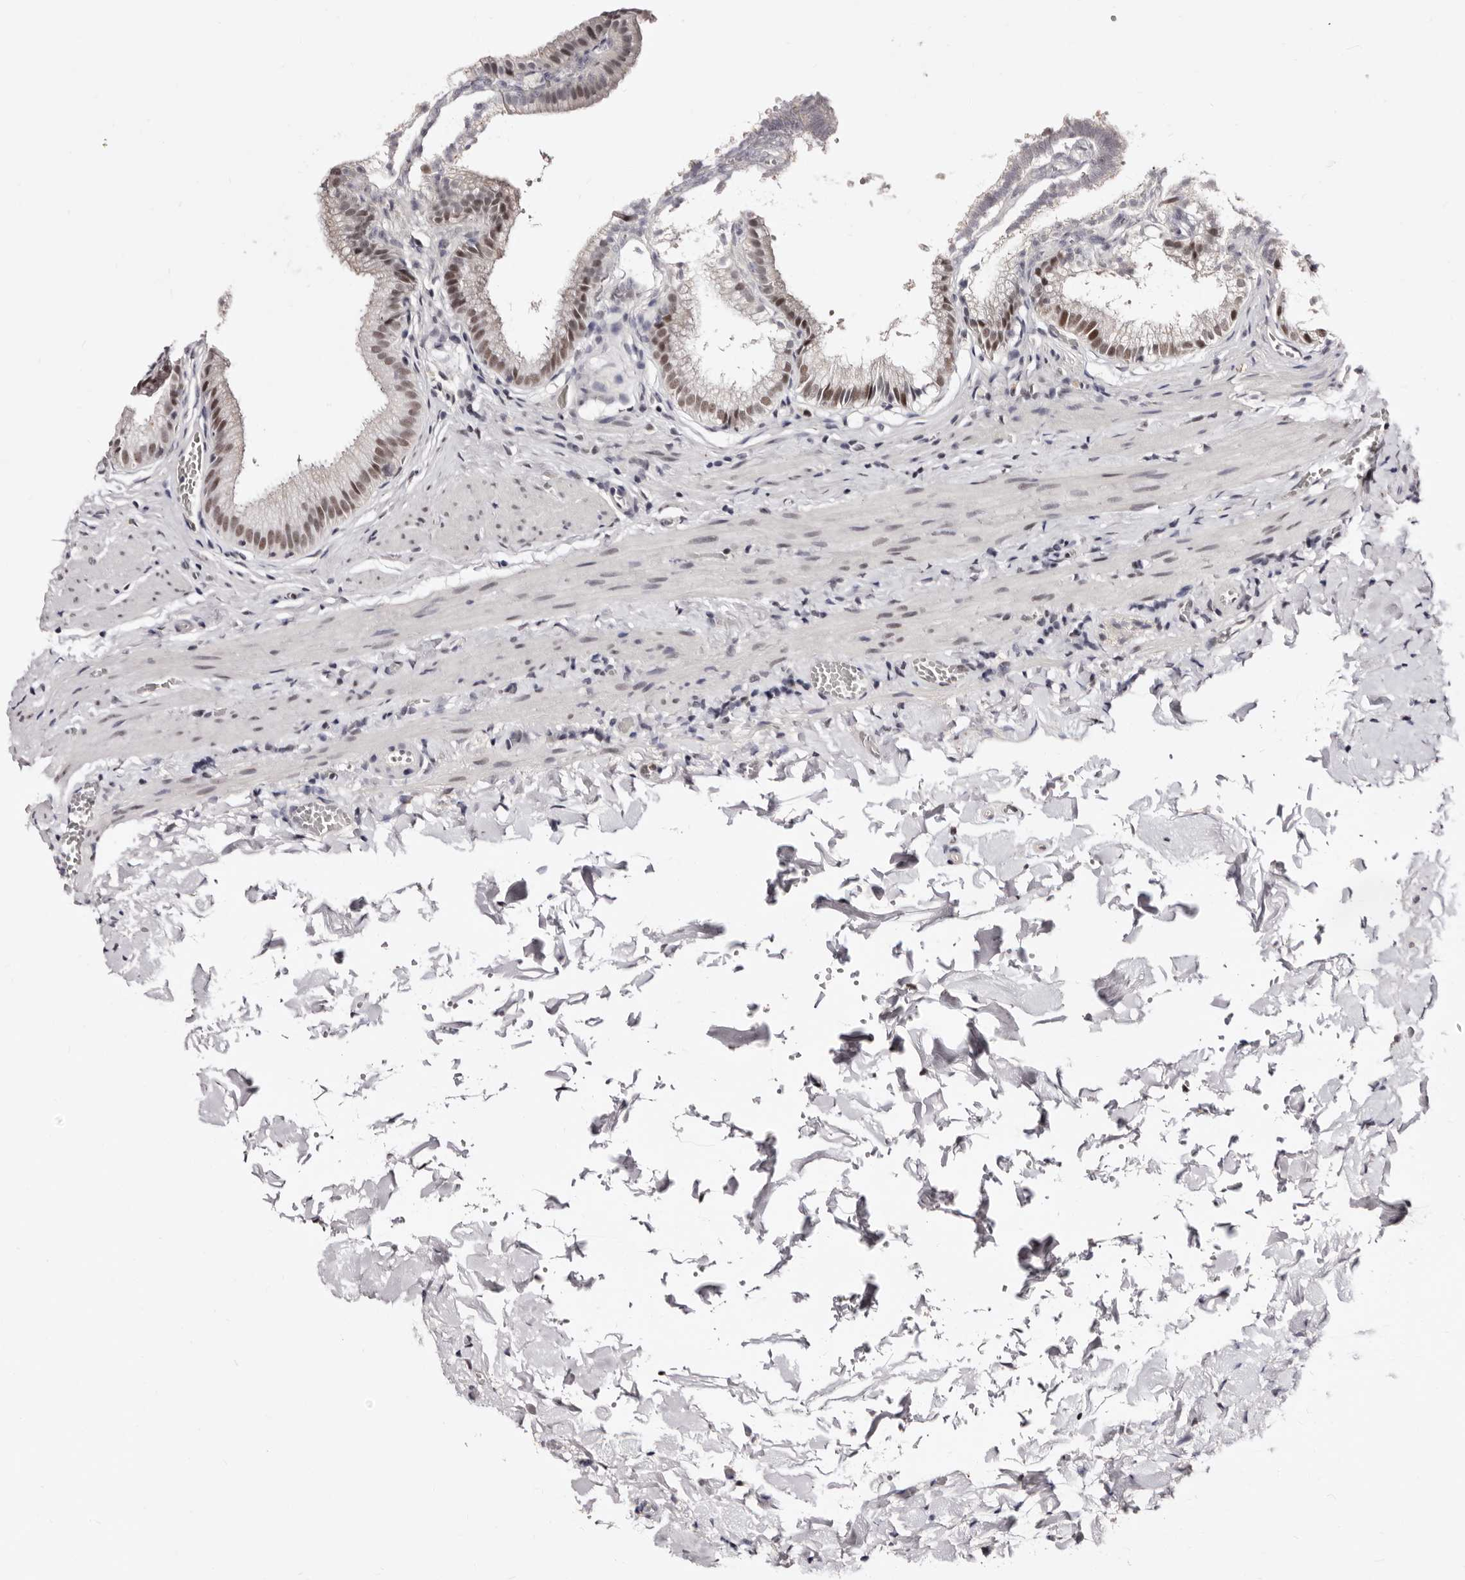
{"staining": {"intensity": "moderate", "quantity": ">75%", "location": "nuclear"}, "tissue": "gallbladder", "cell_type": "Glandular cells", "image_type": "normal", "snomed": [{"axis": "morphology", "description": "Normal tissue, NOS"}, {"axis": "topography", "description": "Gallbladder"}], "caption": "A micrograph of human gallbladder stained for a protein reveals moderate nuclear brown staining in glandular cells. (DAB = brown stain, brightfield microscopy at high magnification).", "gene": "ANAPC11", "patient": {"sex": "male", "age": 38}}